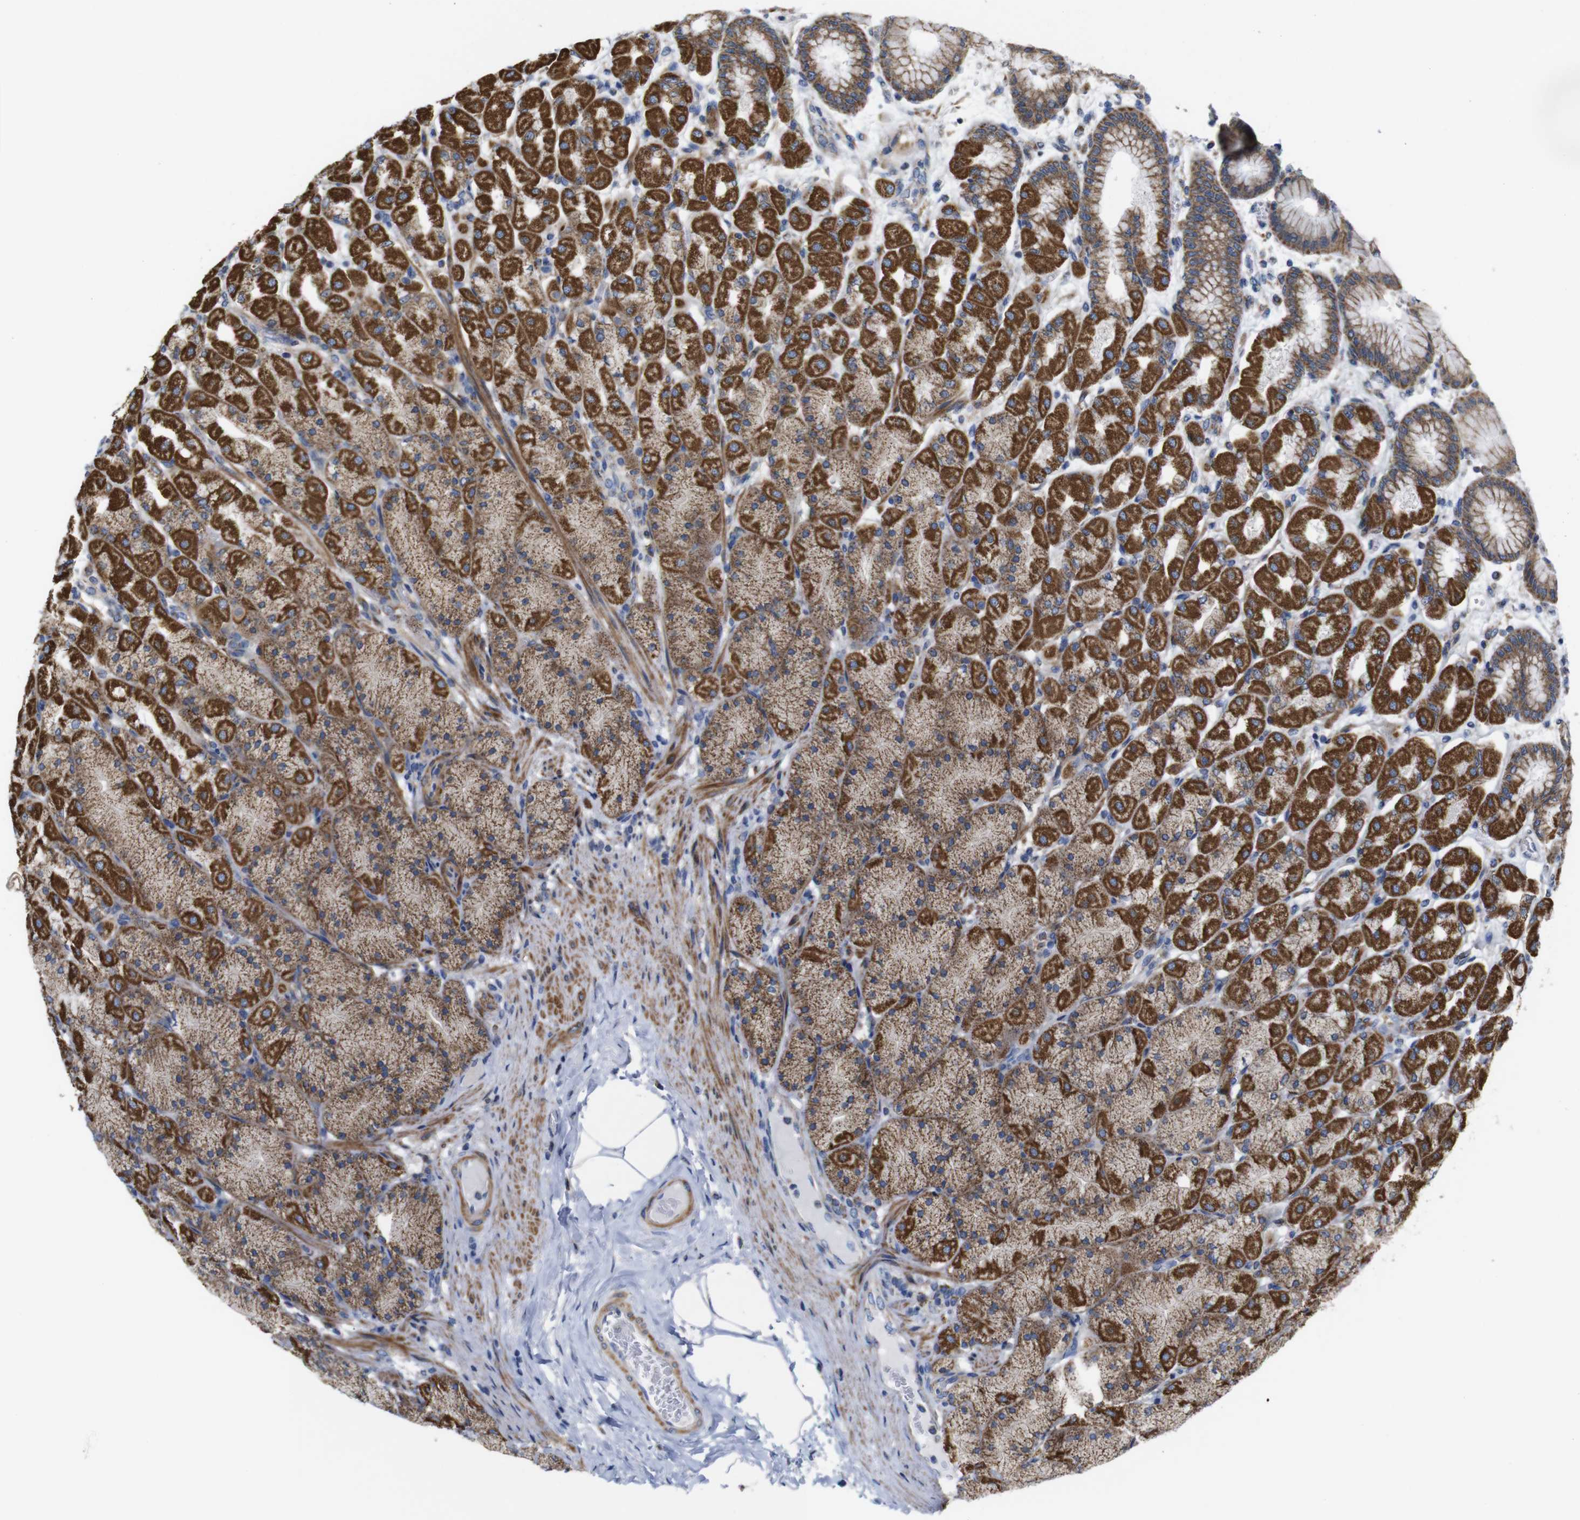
{"staining": {"intensity": "strong", "quantity": ">75%", "location": "cytoplasmic/membranous"}, "tissue": "stomach", "cell_type": "Glandular cells", "image_type": "normal", "snomed": [{"axis": "morphology", "description": "Normal tissue, NOS"}, {"axis": "topography", "description": "Stomach, upper"}], "caption": "Brown immunohistochemical staining in unremarkable human stomach exhibits strong cytoplasmic/membranous positivity in approximately >75% of glandular cells.", "gene": "FAM171B", "patient": {"sex": "female", "age": 56}}